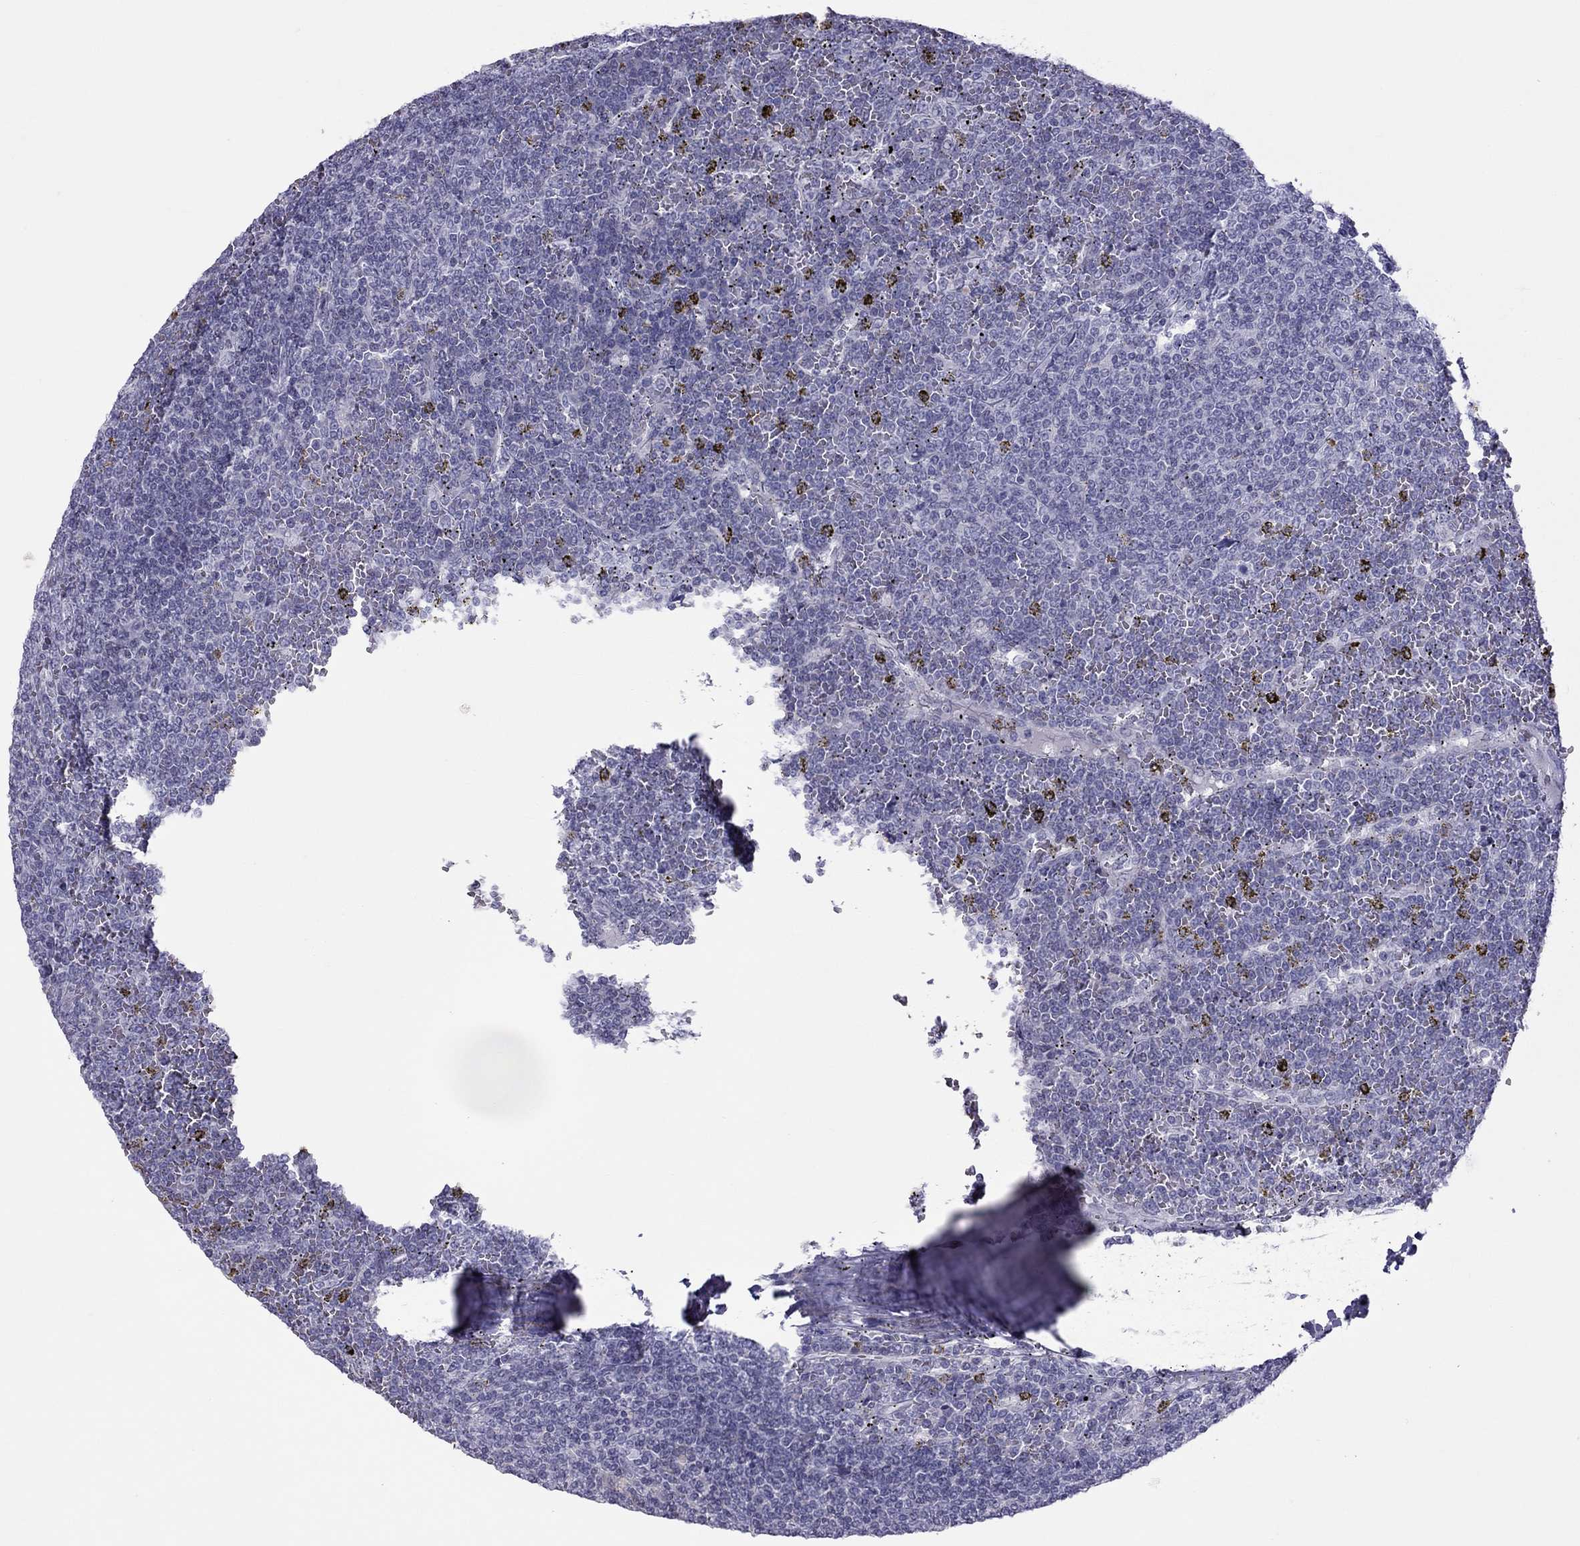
{"staining": {"intensity": "negative", "quantity": "none", "location": "none"}, "tissue": "lymphoma", "cell_type": "Tumor cells", "image_type": "cancer", "snomed": [{"axis": "morphology", "description": "Malignant lymphoma, non-Hodgkin's type, Low grade"}, {"axis": "topography", "description": "Spleen"}], "caption": "This image is of malignant lymphoma, non-Hodgkin's type (low-grade) stained with IHC to label a protein in brown with the nuclei are counter-stained blue. There is no expression in tumor cells.", "gene": "TEX14", "patient": {"sex": "female", "age": 19}}